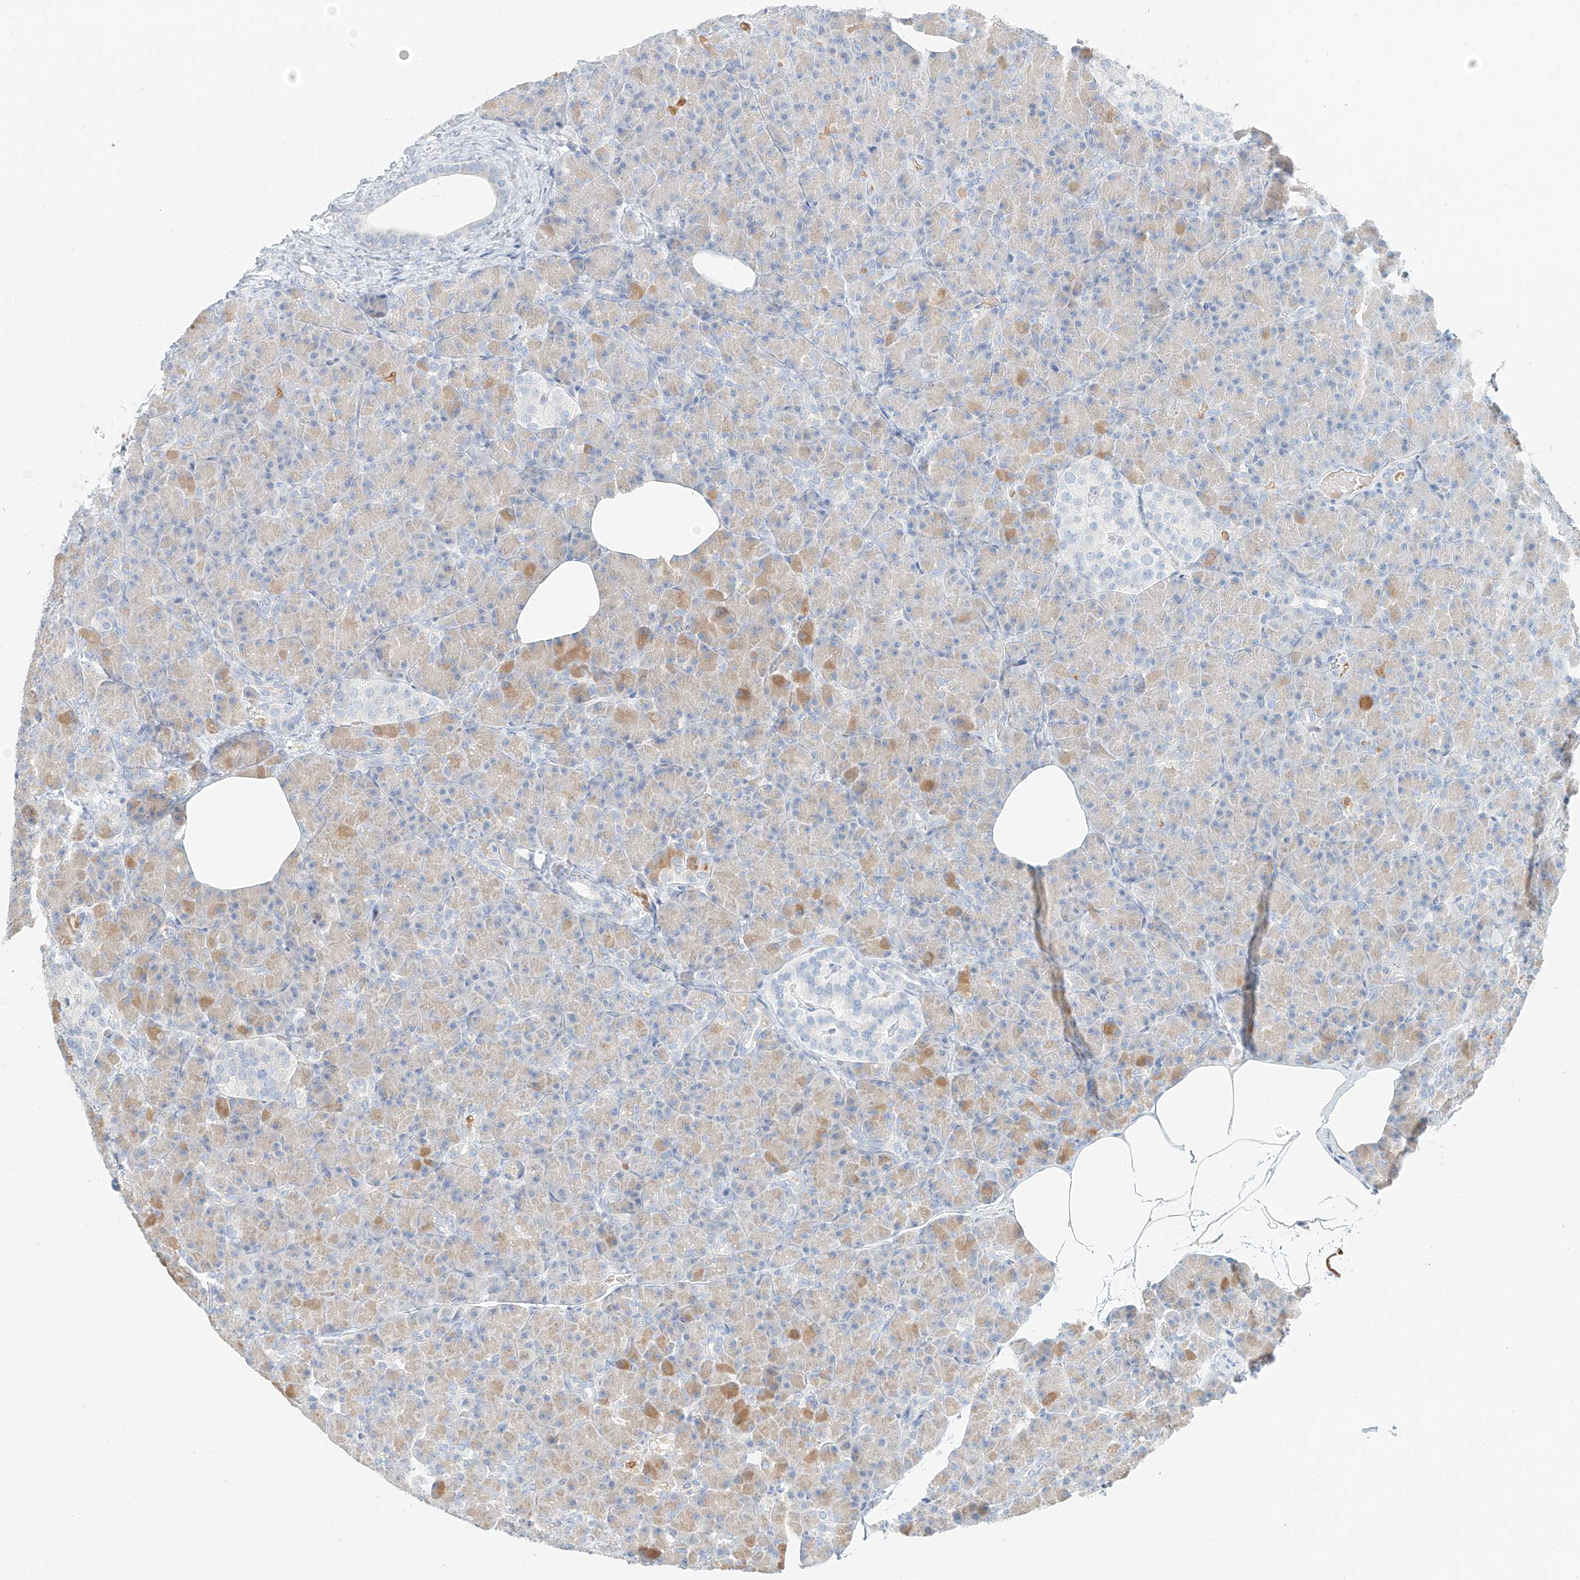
{"staining": {"intensity": "moderate", "quantity": "<25%", "location": "cytoplasmic/membranous"}, "tissue": "pancreas", "cell_type": "Exocrine glandular cells", "image_type": "normal", "snomed": [{"axis": "morphology", "description": "Normal tissue, NOS"}, {"axis": "topography", "description": "Pancreas"}], "caption": "Immunohistochemistry staining of benign pancreas, which shows low levels of moderate cytoplasmic/membranous expression in about <25% of exocrine glandular cells indicating moderate cytoplasmic/membranous protein positivity. The staining was performed using DAB (brown) for protein detection and nuclei were counterstained in hematoxylin (blue).", "gene": "PGC", "patient": {"sex": "female", "age": 43}}